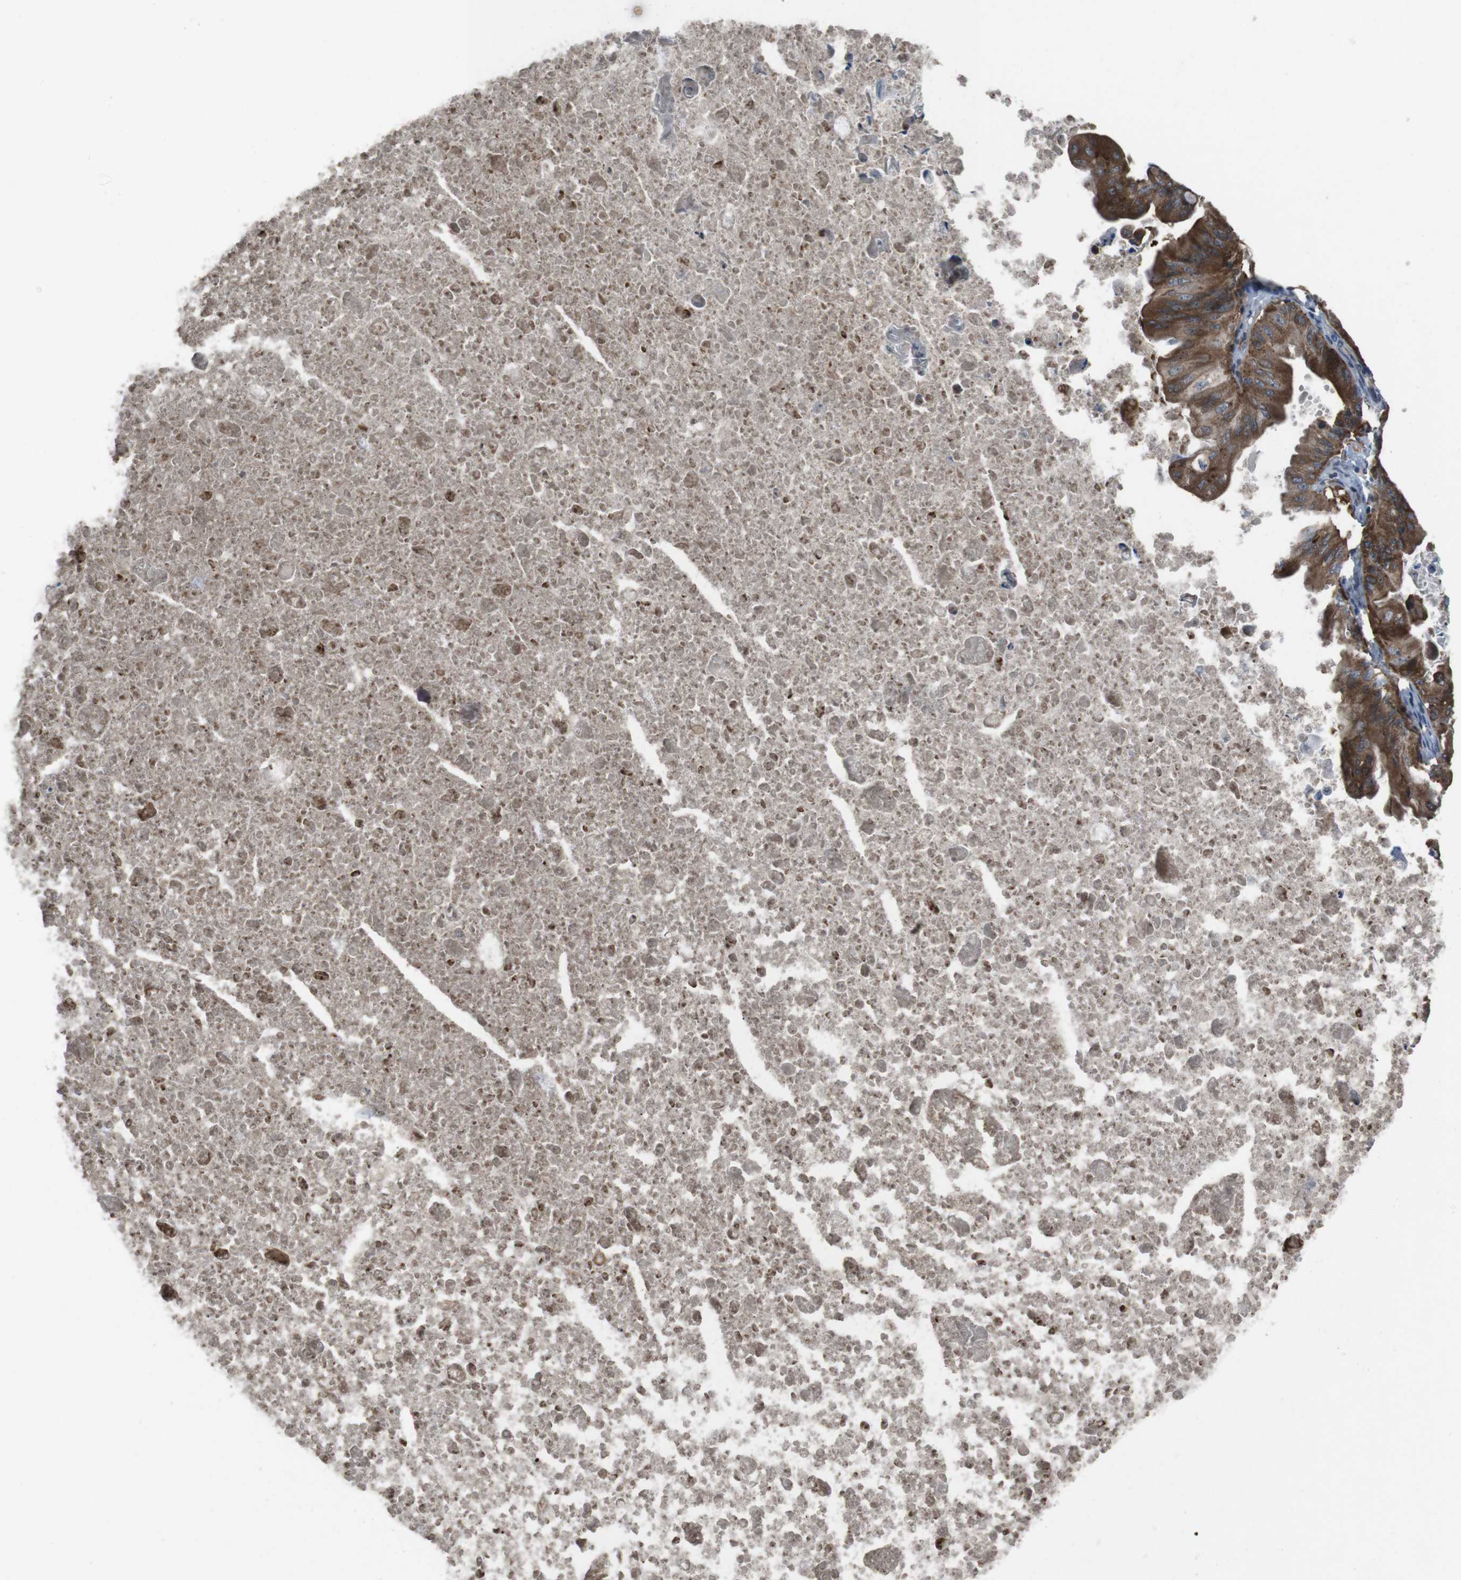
{"staining": {"intensity": "strong", "quantity": ">75%", "location": "cytoplasmic/membranous"}, "tissue": "ovarian cancer", "cell_type": "Tumor cells", "image_type": "cancer", "snomed": [{"axis": "morphology", "description": "Cystadenocarcinoma, mucinous, NOS"}, {"axis": "topography", "description": "Ovary"}], "caption": "This micrograph exhibits ovarian mucinous cystadenocarcinoma stained with immunohistochemistry (IHC) to label a protein in brown. The cytoplasmic/membranous of tumor cells show strong positivity for the protein. Nuclei are counter-stained blue.", "gene": "SLC22A23", "patient": {"sex": "female", "age": 37}}